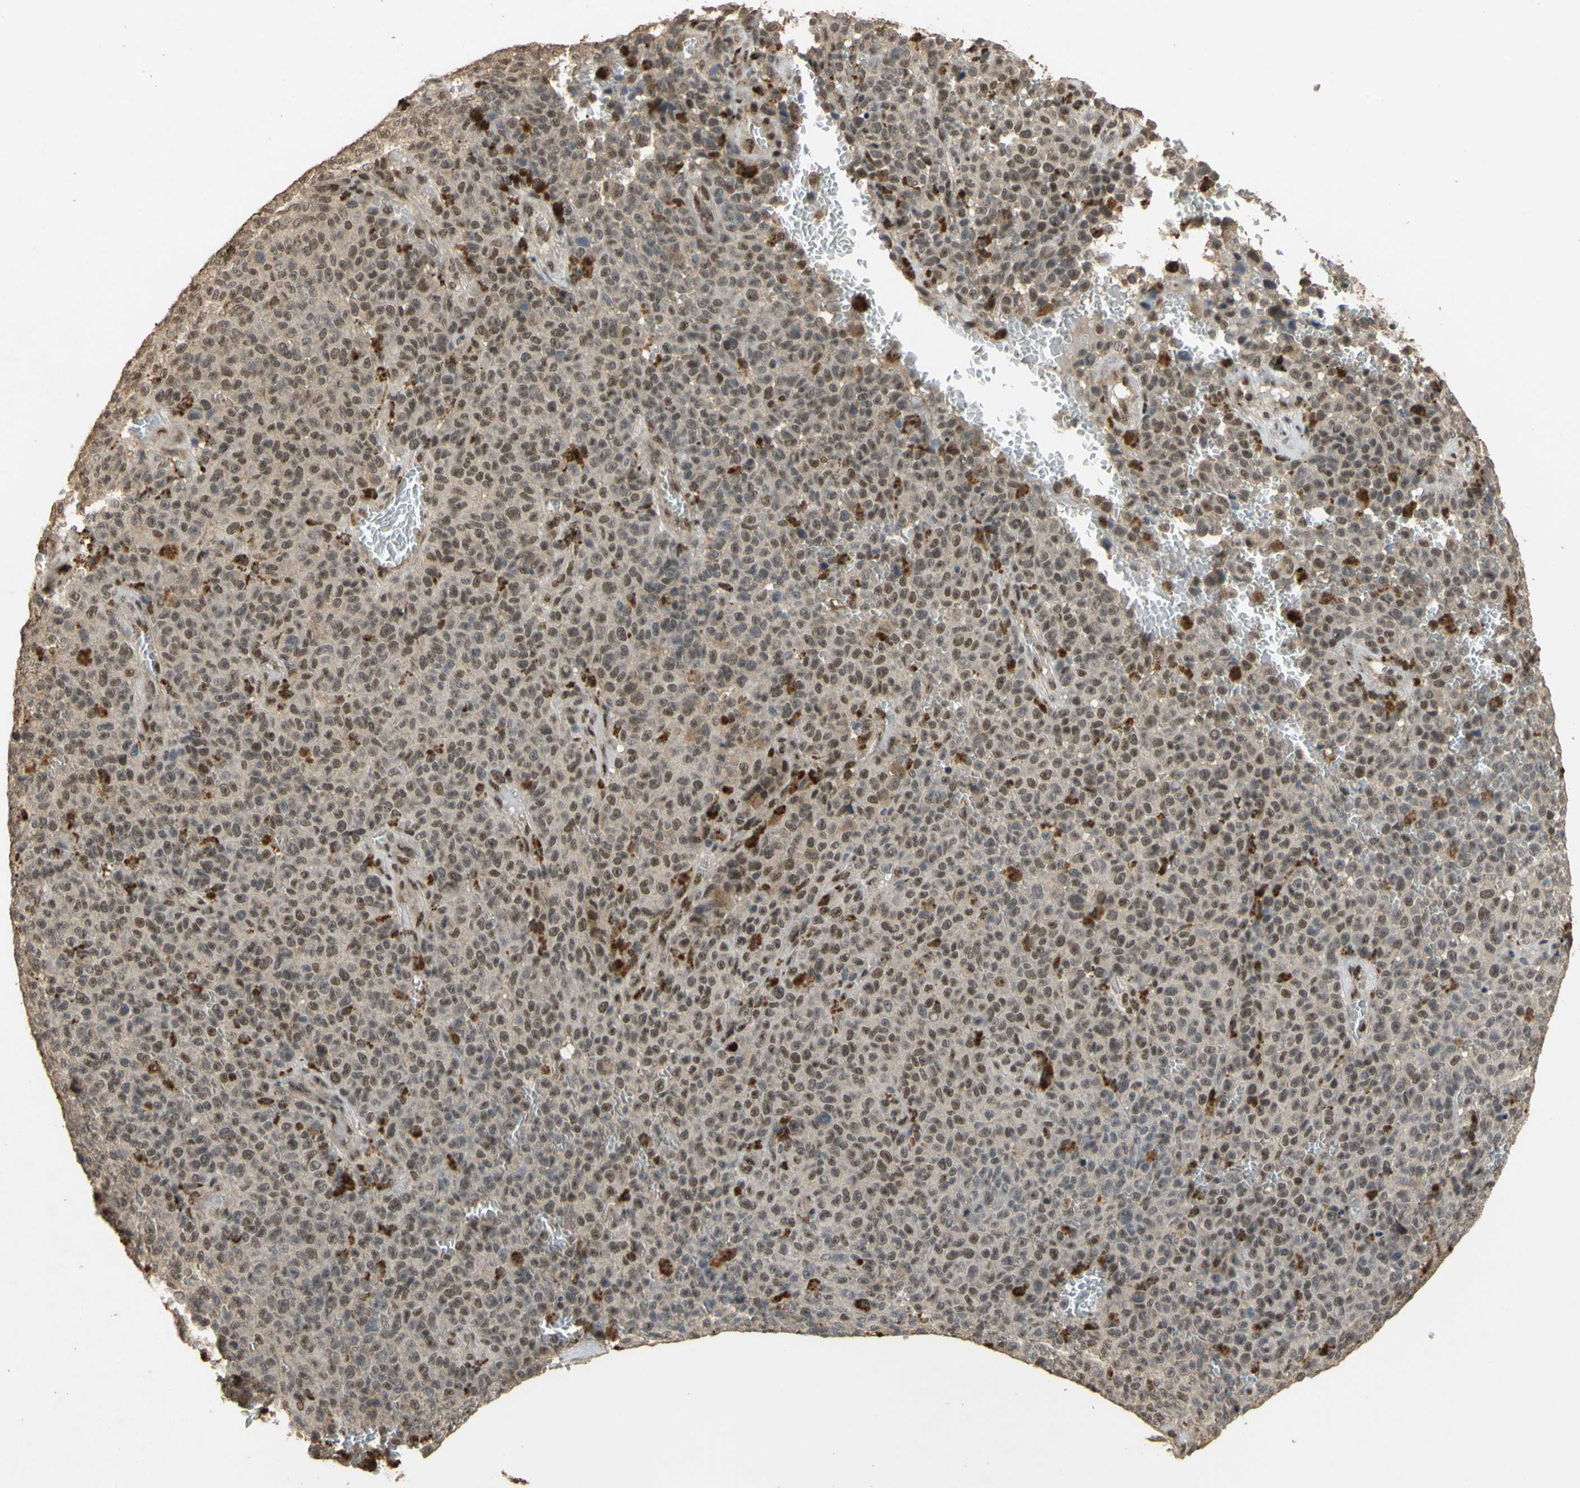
{"staining": {"intensity": "weak", "quantity": ">75%", "location": "cytoplasmic/membranous,nuclear"}, "tissue": "melanoma", "cell_type": "Tumor cells", "image_type": "cancer", "snomed": [{"axis": "morphology", "description": "Malignant melanoma, NOS"}, {"axis": "topography", "description": "Skin"}], "caption": "Protein staining of melanoma tissue reveals weak cytoplasmic/membranous and nuclear staining in approximately >75% of tumor cells. (Stains: DAB in brown, nuclei in blue, Microscopy: brightfield microscopy at high magnification).", "gene": "GTF2E2", "patient": {"sex": "female", "age": 82}}